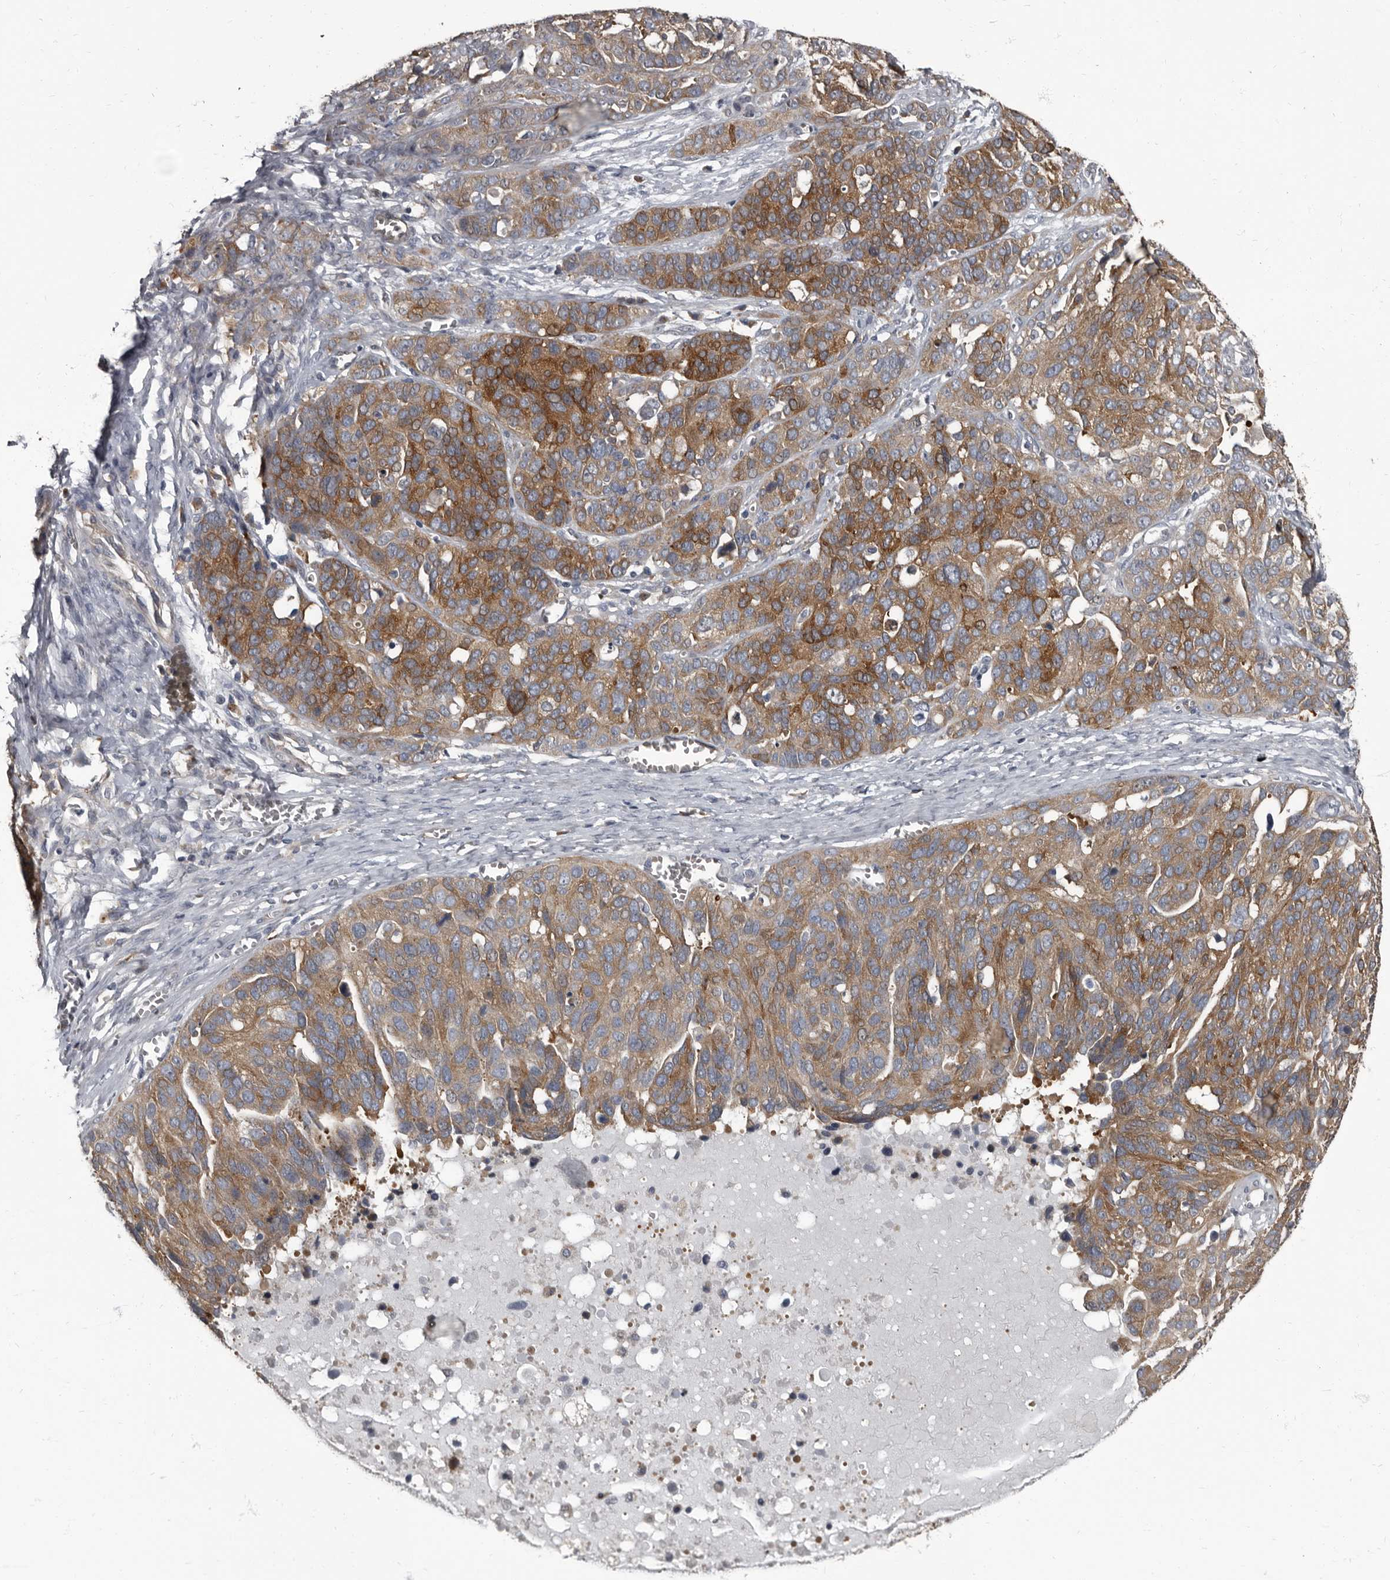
{"staining": {"intensity": "strong", "quantity": ">75%", "location": "cytoplasmic/membranous"}, "tissue": "ovarian cancer", "cell_type": "Tumor cells", "image_type": "cancer", "snomed": [{"axis": "morphology", "description": "Cystadenocarcinoma, serous, NOS"}, {"axis": "topography", "description": "Ovary"}], "caption": "A micrograph showing strong cytoplasmic/membranous positivity in about >75% of tumor cells in serous cystadenocarcinoma (ovarian), as visualized by brown immunohistochemical staining.", "gene": "TPD52L1", "patient": {"sex": "female", "age": 44}}